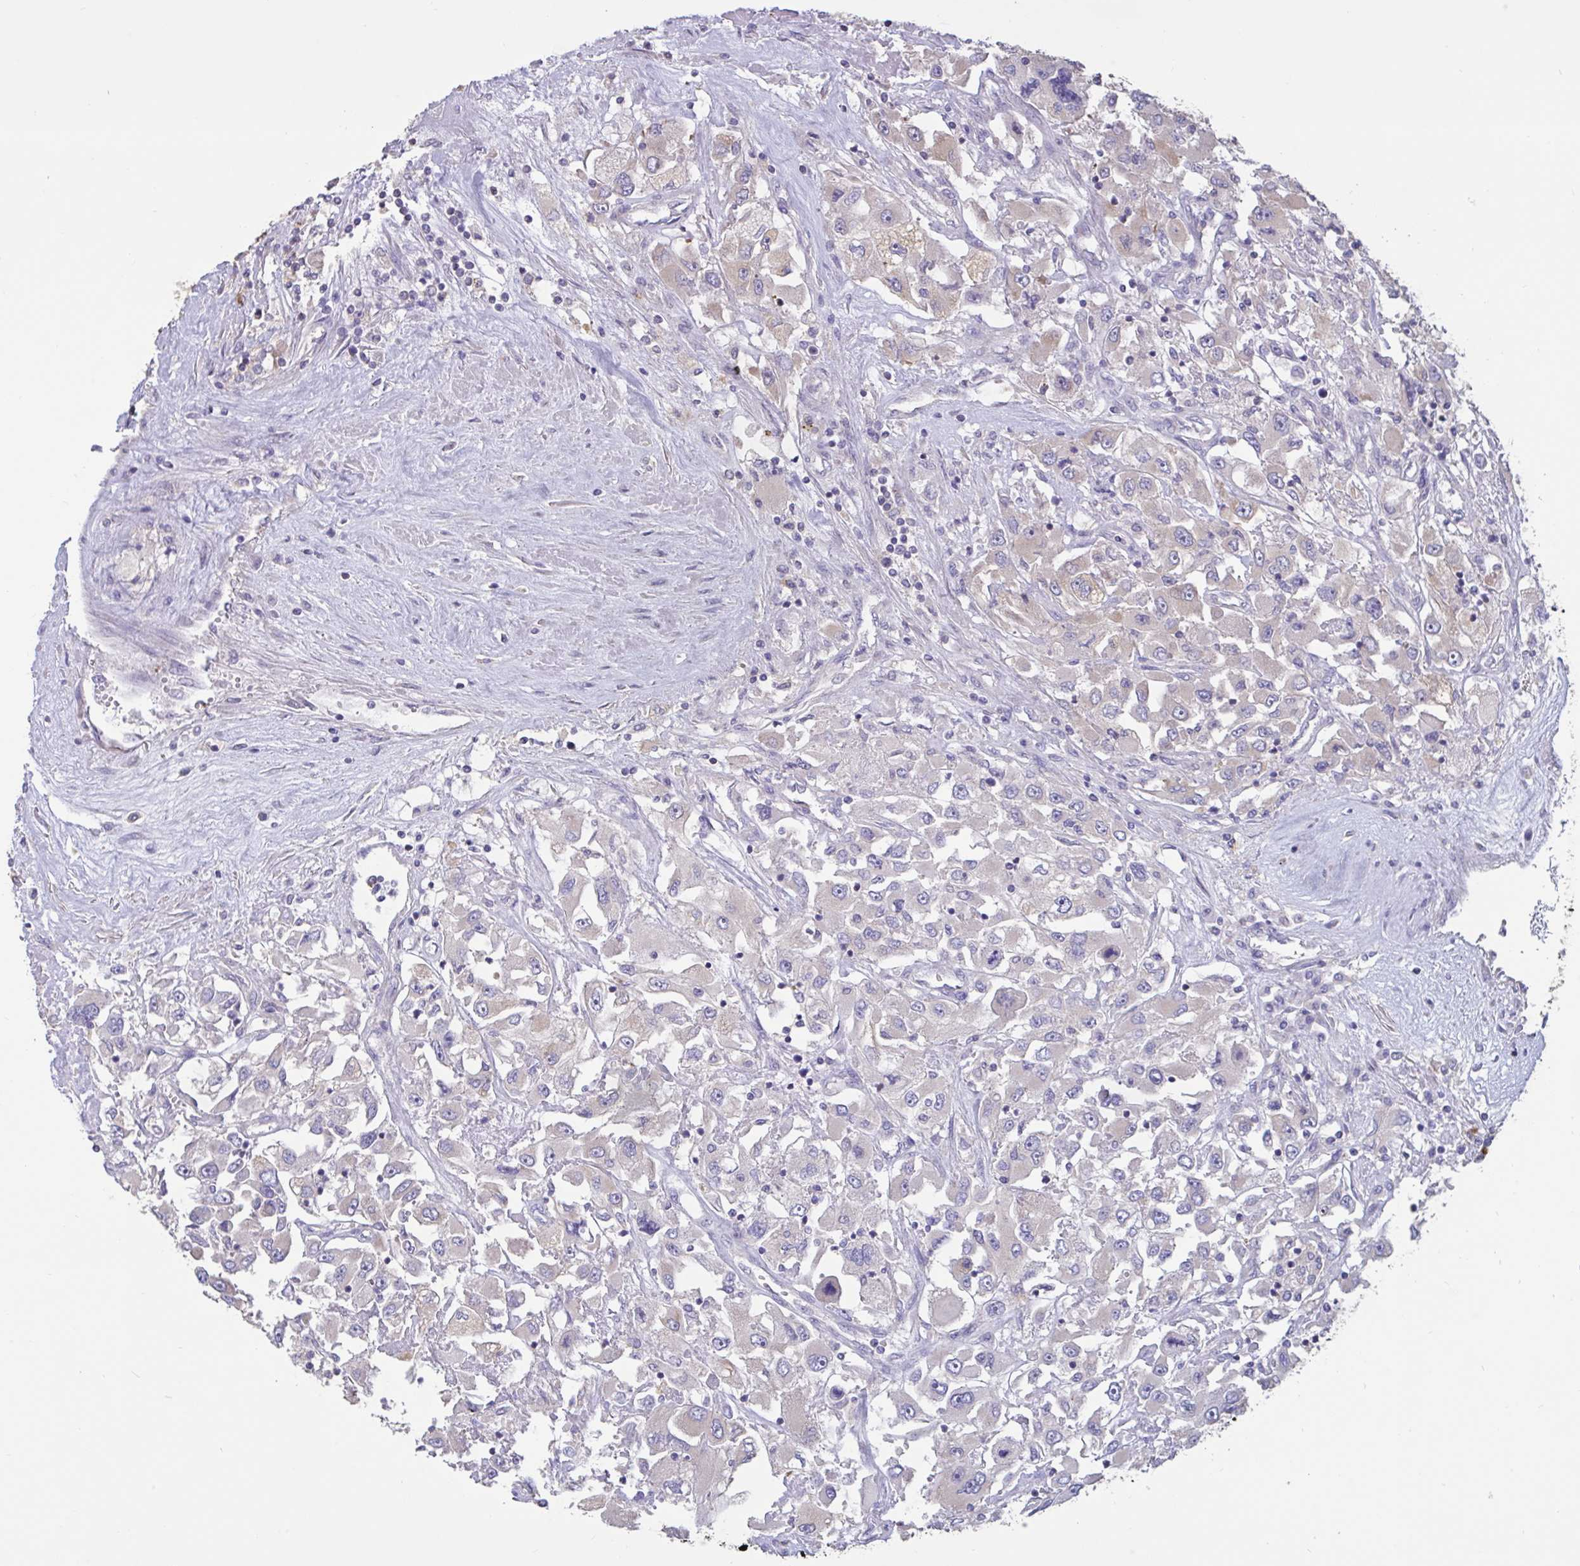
{"staining": {"intensity": "negative", "quantity": "none", "location": "none"}, "tissue": "renal cancer", "cell_type": "Tumor cells", "image_type": "cancer", "snomed": [{"axis": "morphology", "description": "Adenocarcinoma, NOS"}, {"axis": "topography", "description": "Kidney"}], "caption": "A high-resolution histopathology image shows immunohistochemistry staining of renal adenocarcinoma, which shows no significant positivity in tumor cells. (DAB (3,3'-diaminobenzidine) IHC visualized using brightfield microscopy, high magnification).", "gene": "DDX39A", "patient": {"sex": "female", "age": 52}}